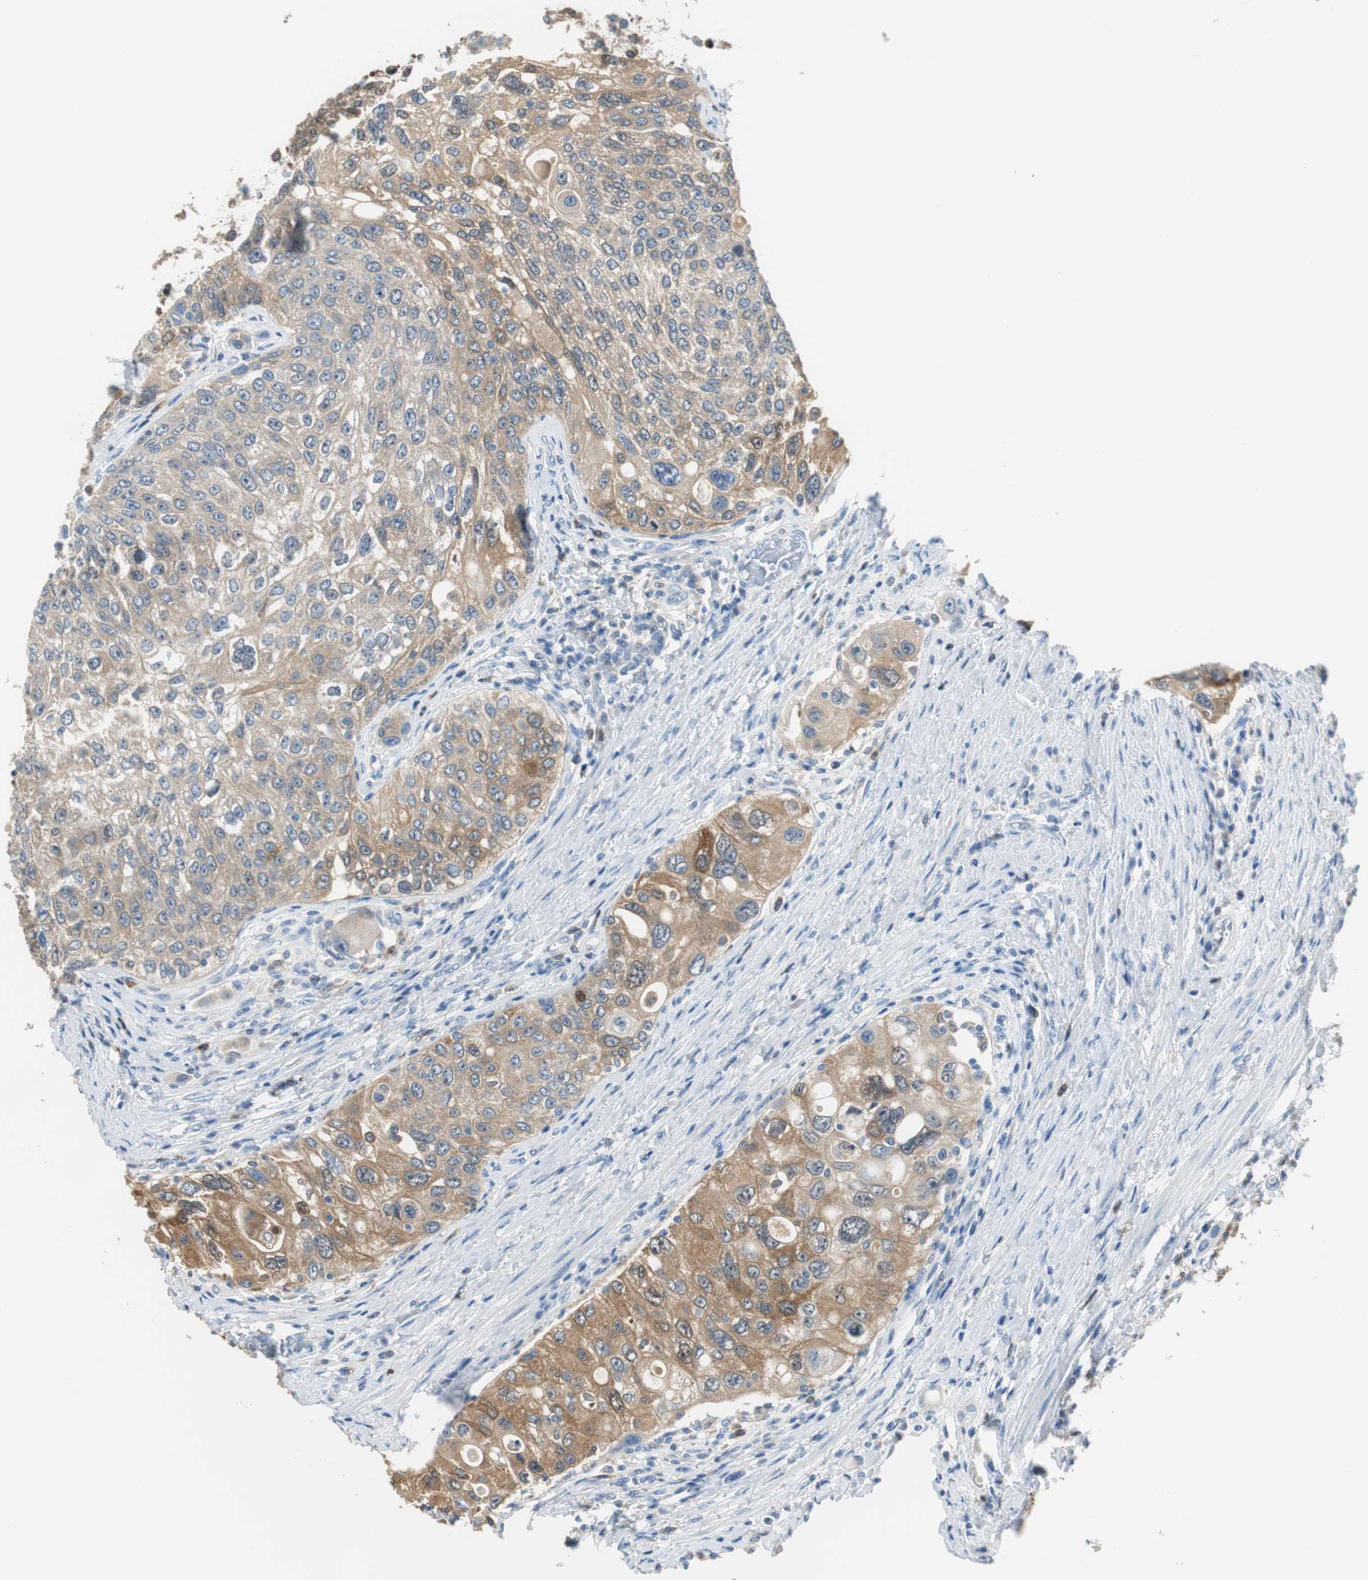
{"staining": {"intensity": "moderate", "quantity": ">75%", "location": "cytoplasmic/membranous"}, "tissue": "urothelial cancer", "cell_type": "Tumor cells", "image_type": "cancer", "snomed": [{"axis": "morphology", "description": "Urothelial carcinoma, High grade"}, {"axis": "topography", "description": "Urinary bladder"}], "caption": "Human urothelial cancer stained with a protein marker reveals moderate staining in tumor cells.", "gene": "FBP1", "patient": {"sex": "female", "age": 56}}